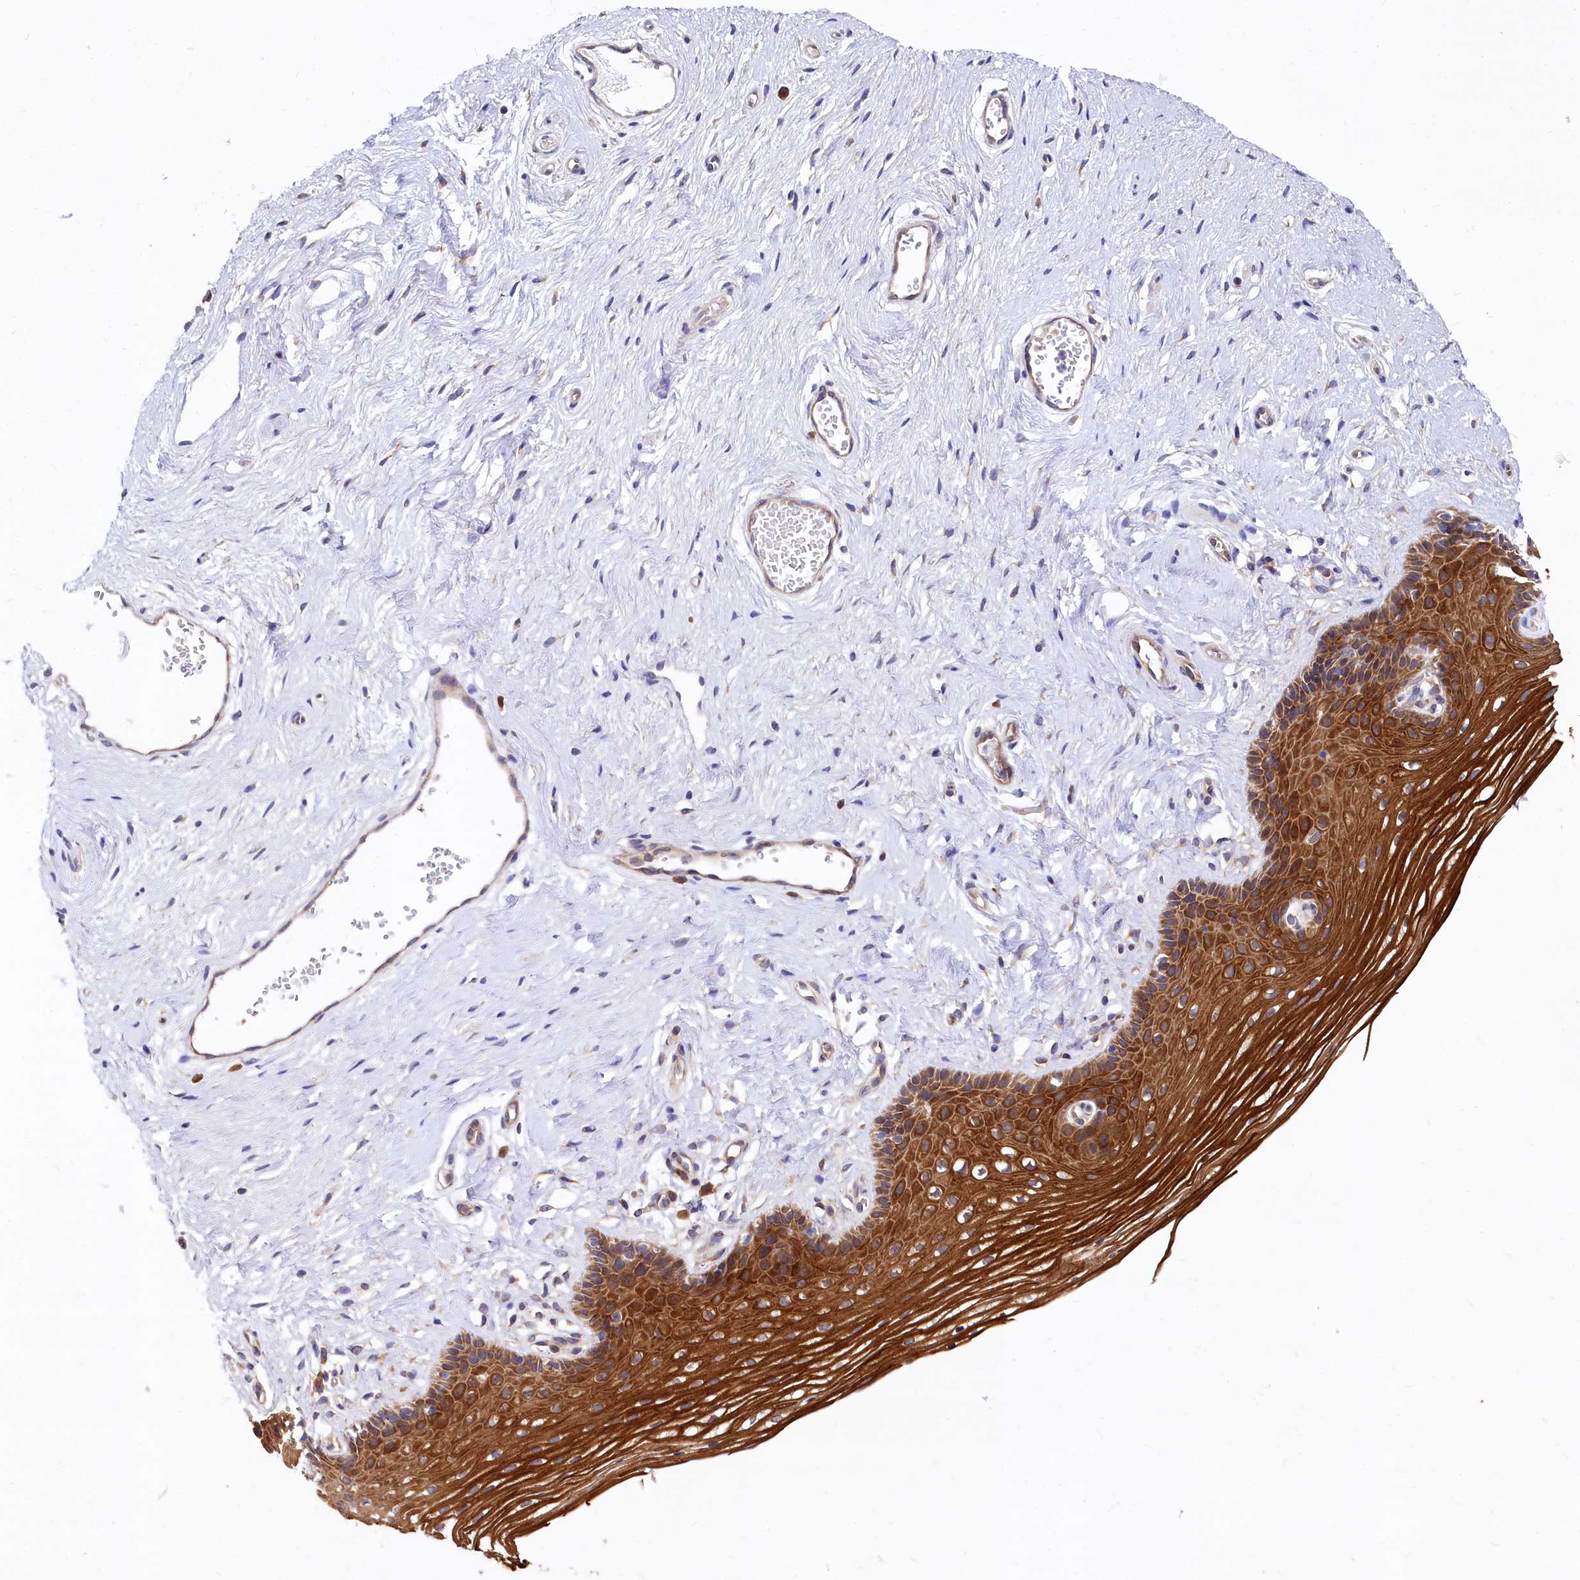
{"staining": {"intensity": "strong", "quantity": ">75%", "location": "cytoplasmic/membranous"}, "tissue": "vagina", "cell_type": "Squamous epithelial cells", "image_type": "normal", "snomed": [{"axis": "morphology", "description": "Normal tissue, NOS"}, {"axis": "topography", "description": "Vagina"}], "caption": "IHC of unremarkable human vagina demonstrates high levels of strong cytoplasmic/membranous staining in about >75% of squamous epithelial cells. The staining was performed using DAB, with brown indicating positive protein expression. Nuclei are stained blue with hematoxylin.", "gene": "EIF2B2", "patient": {"sex": "female", "age": 46}}